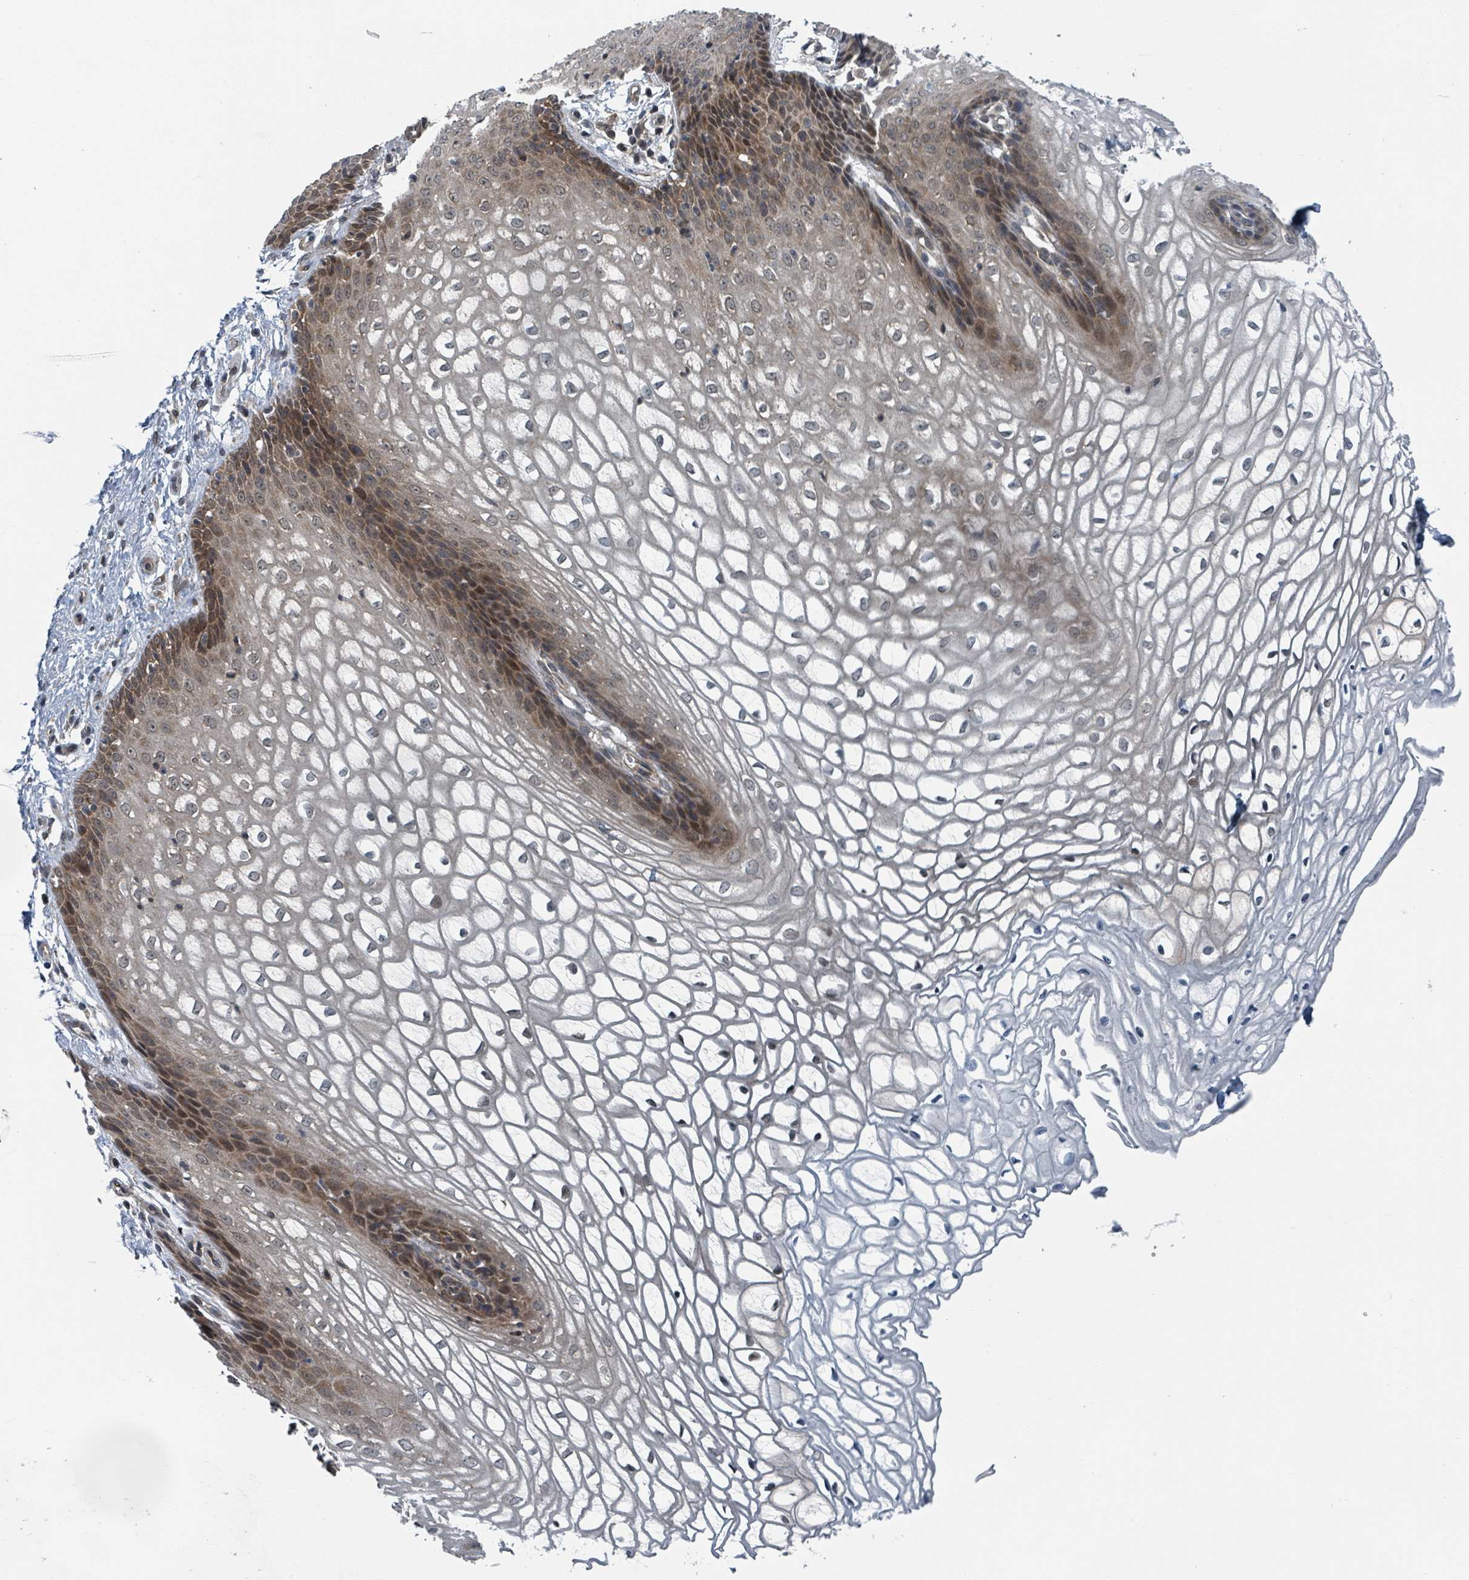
{"staining": {"intensity": "moderate", "quantity": "25%-75%", "location": "cytoplasmic/membranous,nuclear"}, "tissue": "vagina", "cell_type": "Squamous epithelial cells", "image_type": "normal", "snomed": [{"axis": "morphology", "description": "Normal tissue, NOS"}, {"axis": "topography", "description": "Vagina"}], "caption": "This is a micrograph of immunohistochemistry staining of normal vagina, which shows moderate positivity in the cytoplasmic/membranous,nuclear of squamous epithelial cells.", "gene": "GOLGA7B", "patient": {"sex": "female", "age": 34}}